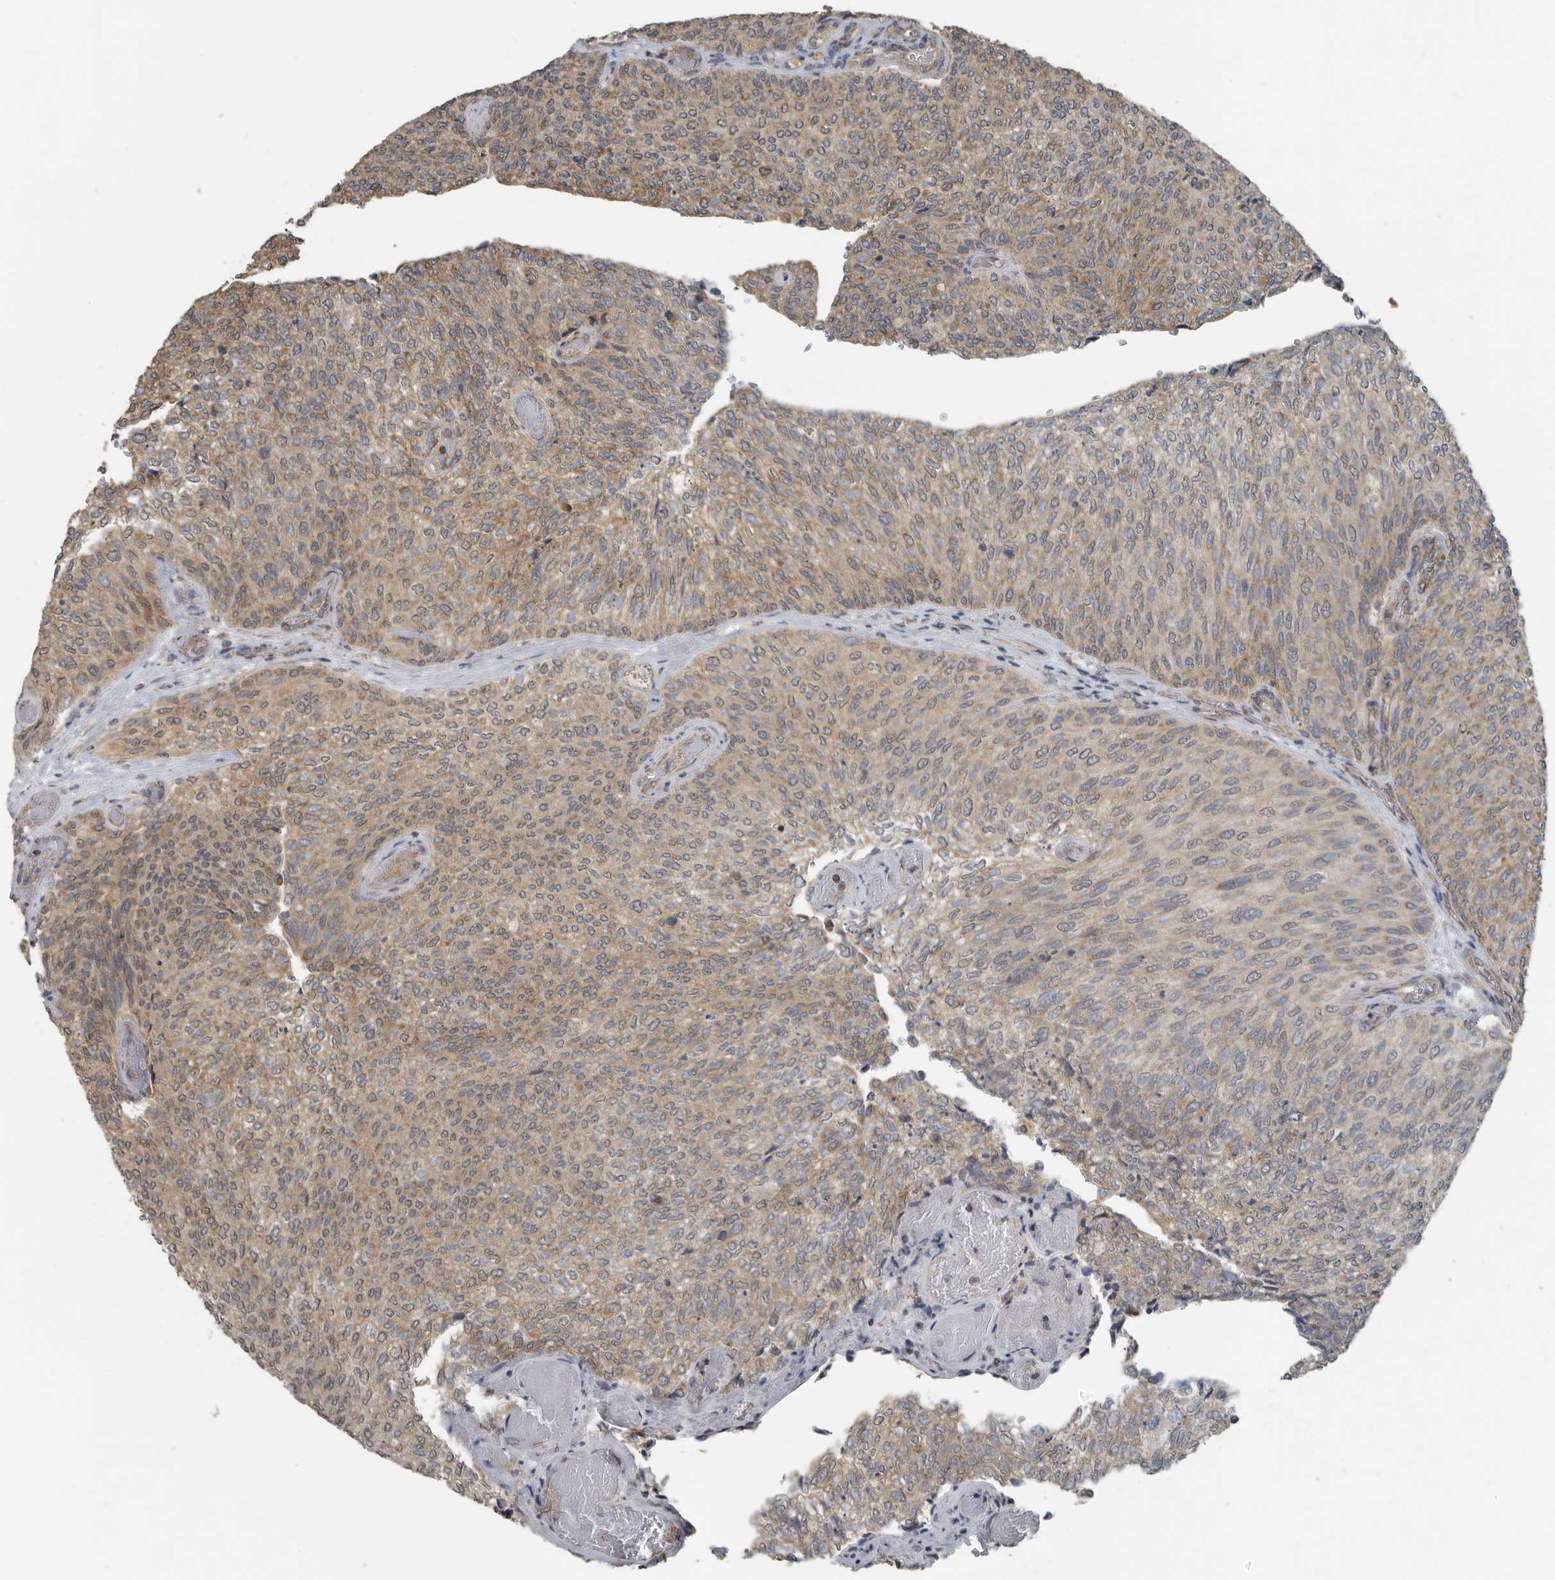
{"staining": {"intensity": "moderate", "quantity": ">75%", "location": "cytoplasmic/membranous"}, "tissue": "urothelial cancer", "cell_type": "Tumor cells", "image_type": "cancer", "snomed": [{"axis": "morphology", "description": "Urothelial carcinoma, Low grade"}, {"axis": "topography", "description": "Urinary bladder"}], "caption": "A micrograph showing moderate cytoplasmic/membranous expression in about >75% of tumor cells in urothelial carcinoma (low-grade), as visualized by brown immunohistochemical staining.", "gene": "AFAP1", "patient": {"sex": "female", "age": 79}}